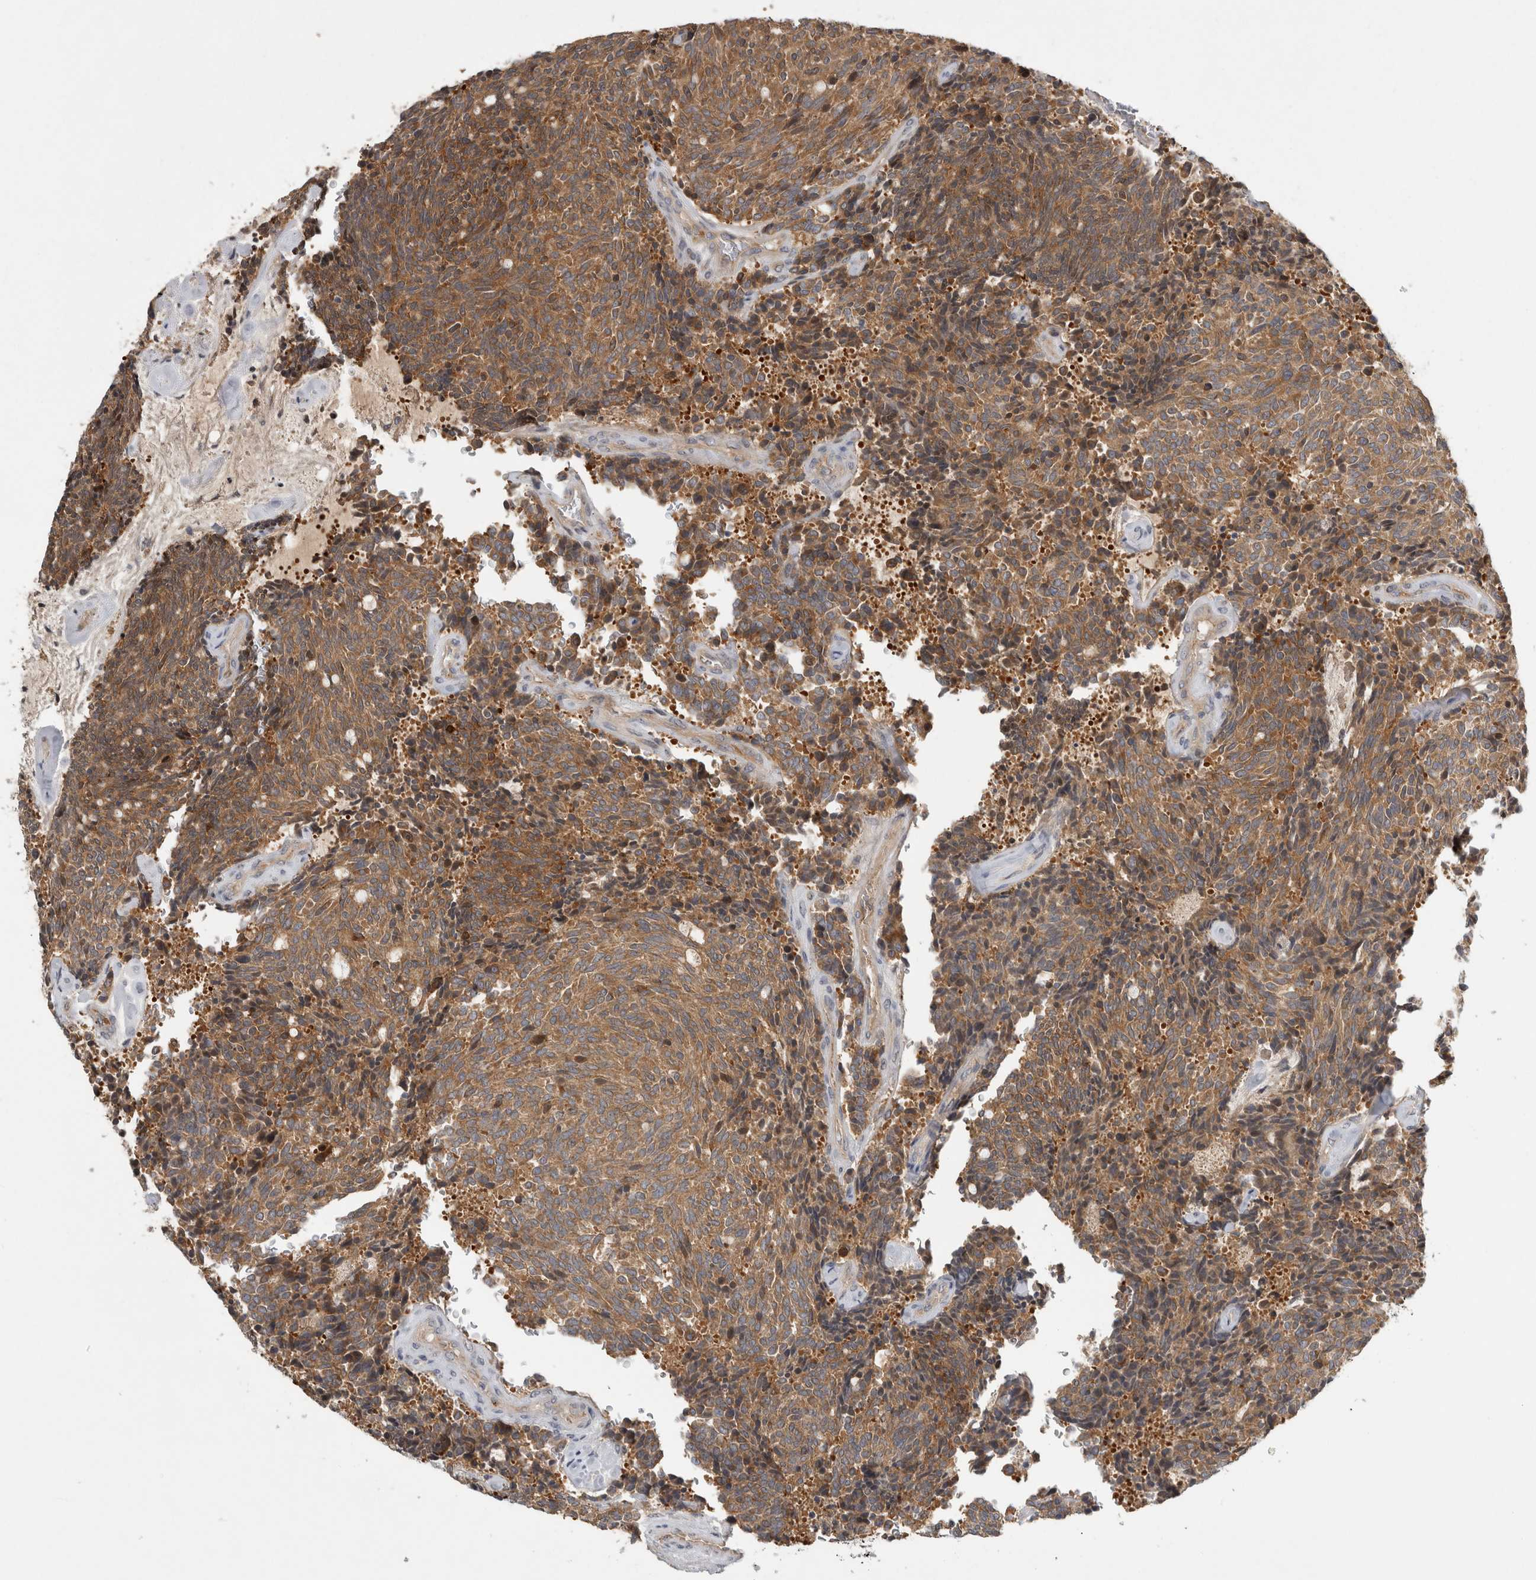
{"staining": {"intensity": "moderate", "quantity": ">75%", "location": "cytoplasmic/membranous"}, "tissue": "carcinoid", "cell_type": "Tumor cells", "image_type": "cancer", "snomed": [{"axis": "morphology", "description": "Carcinoid, malignant, NOS"}, {"axis": "topography", "description": "Pancreas"}], "caption": "An immunohistochemistry (IHC) histopathology image of tumor tissue is shown. Protein staining in brown shows moderate cytoplasmic/membranous positivity in malignant carcinoid within tumor cells.", "gene": "TRMT61B", "patient": {"sex": "female", "age": 54}}